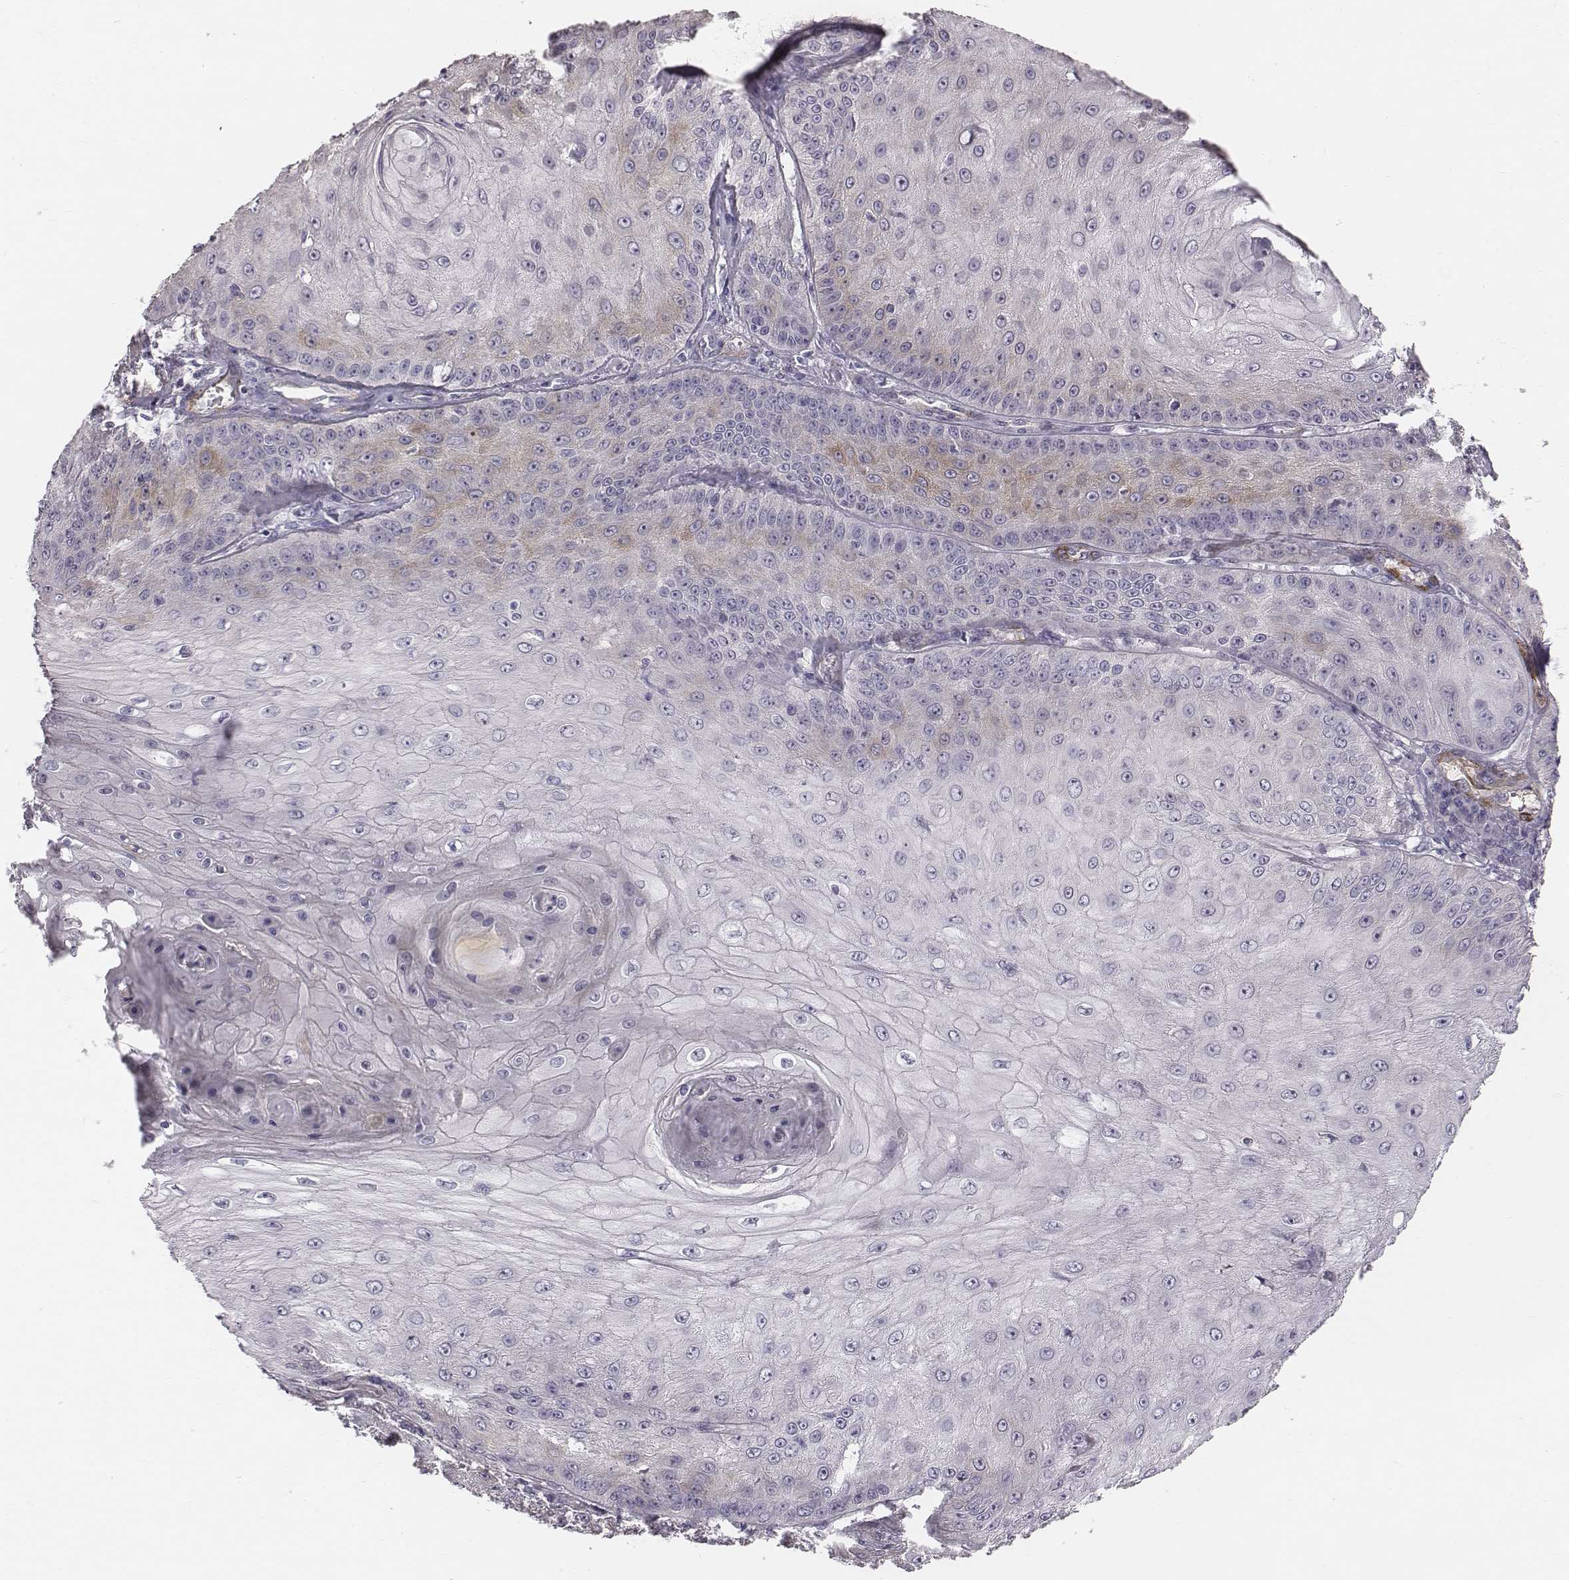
{"staining": {"intensity": "weak", "quantity": "<25%", "location": "cytoplasmic/membranous"}, "tissue": "skin cancer", "cell_type": "Tumor cells", "image_type": "cancer", "snomed": [{"axis": "morphology", "description": "Squamous cell carcinoma, NOS"}, {"axis": "topography", "description": "Skin"}], "caption": "Tumor cells are negative for protein expression in human skin cancer.", "gene": "PRKCZ", "patient": {"sex": "male", "age": 70}}